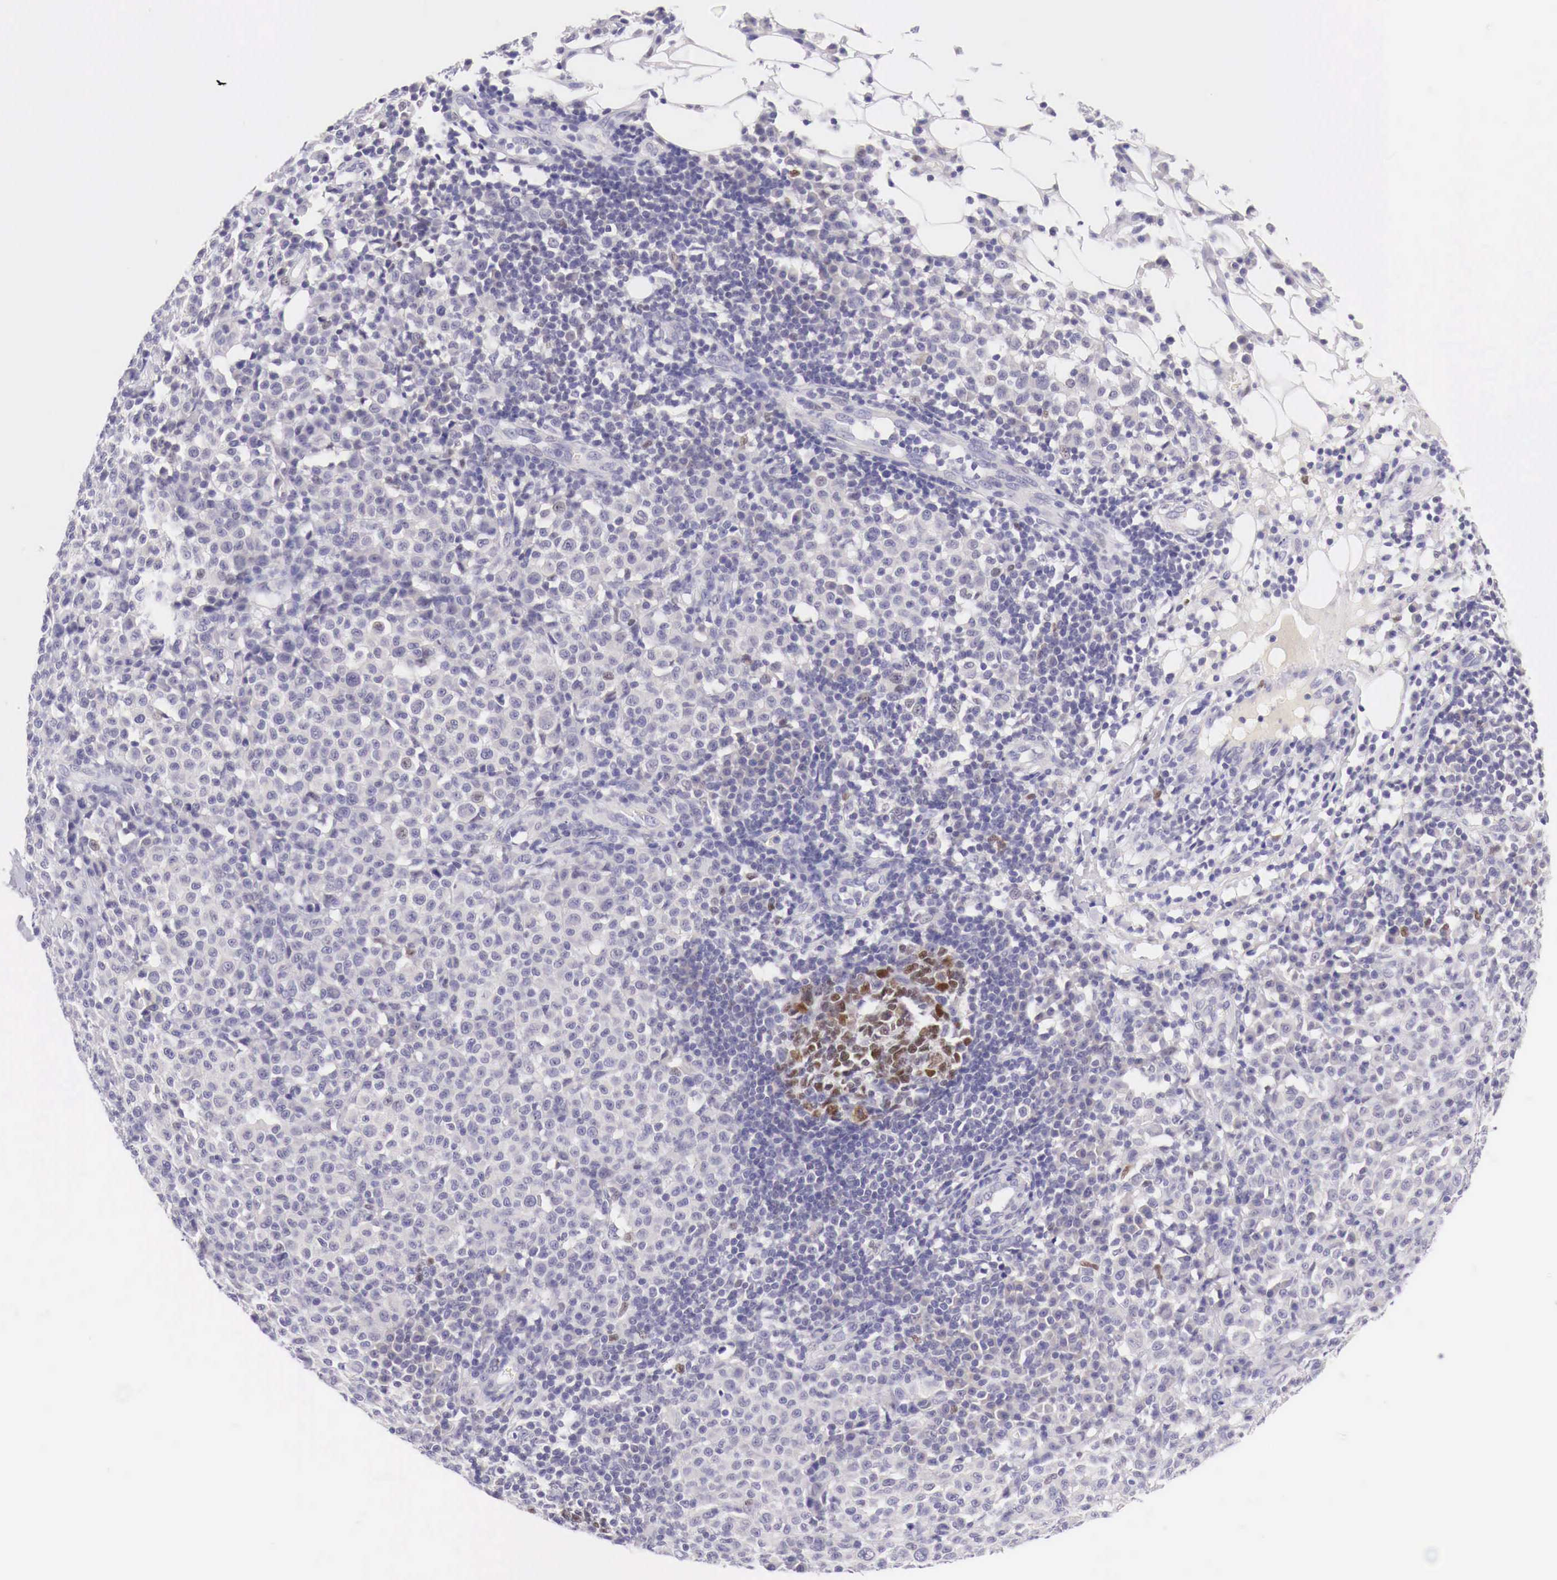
{"staining": {"intensity": "negative", "quantity": "none", "location": "none"}, "tissue": "melanoma", "cell_type": "Tumor cells", "image_type": "cancer", "snomed": [{"axis": "morphology", "description": "Malignant melanoma, Metastatic site"}, {"axis": "topography", "description": "Skin"}], "caption": "A histopathology image of human malignant melanoma (metastatic site) is negative for staining in tumor cells. Brightfield microscopy of IHC stained with DAB (3,3'-diaminobenzidine) (brown) and hematoxylin (blue), captured at high magnification.", "gene": "BCL6", "patient": {"sex": "male", "age": 32}}